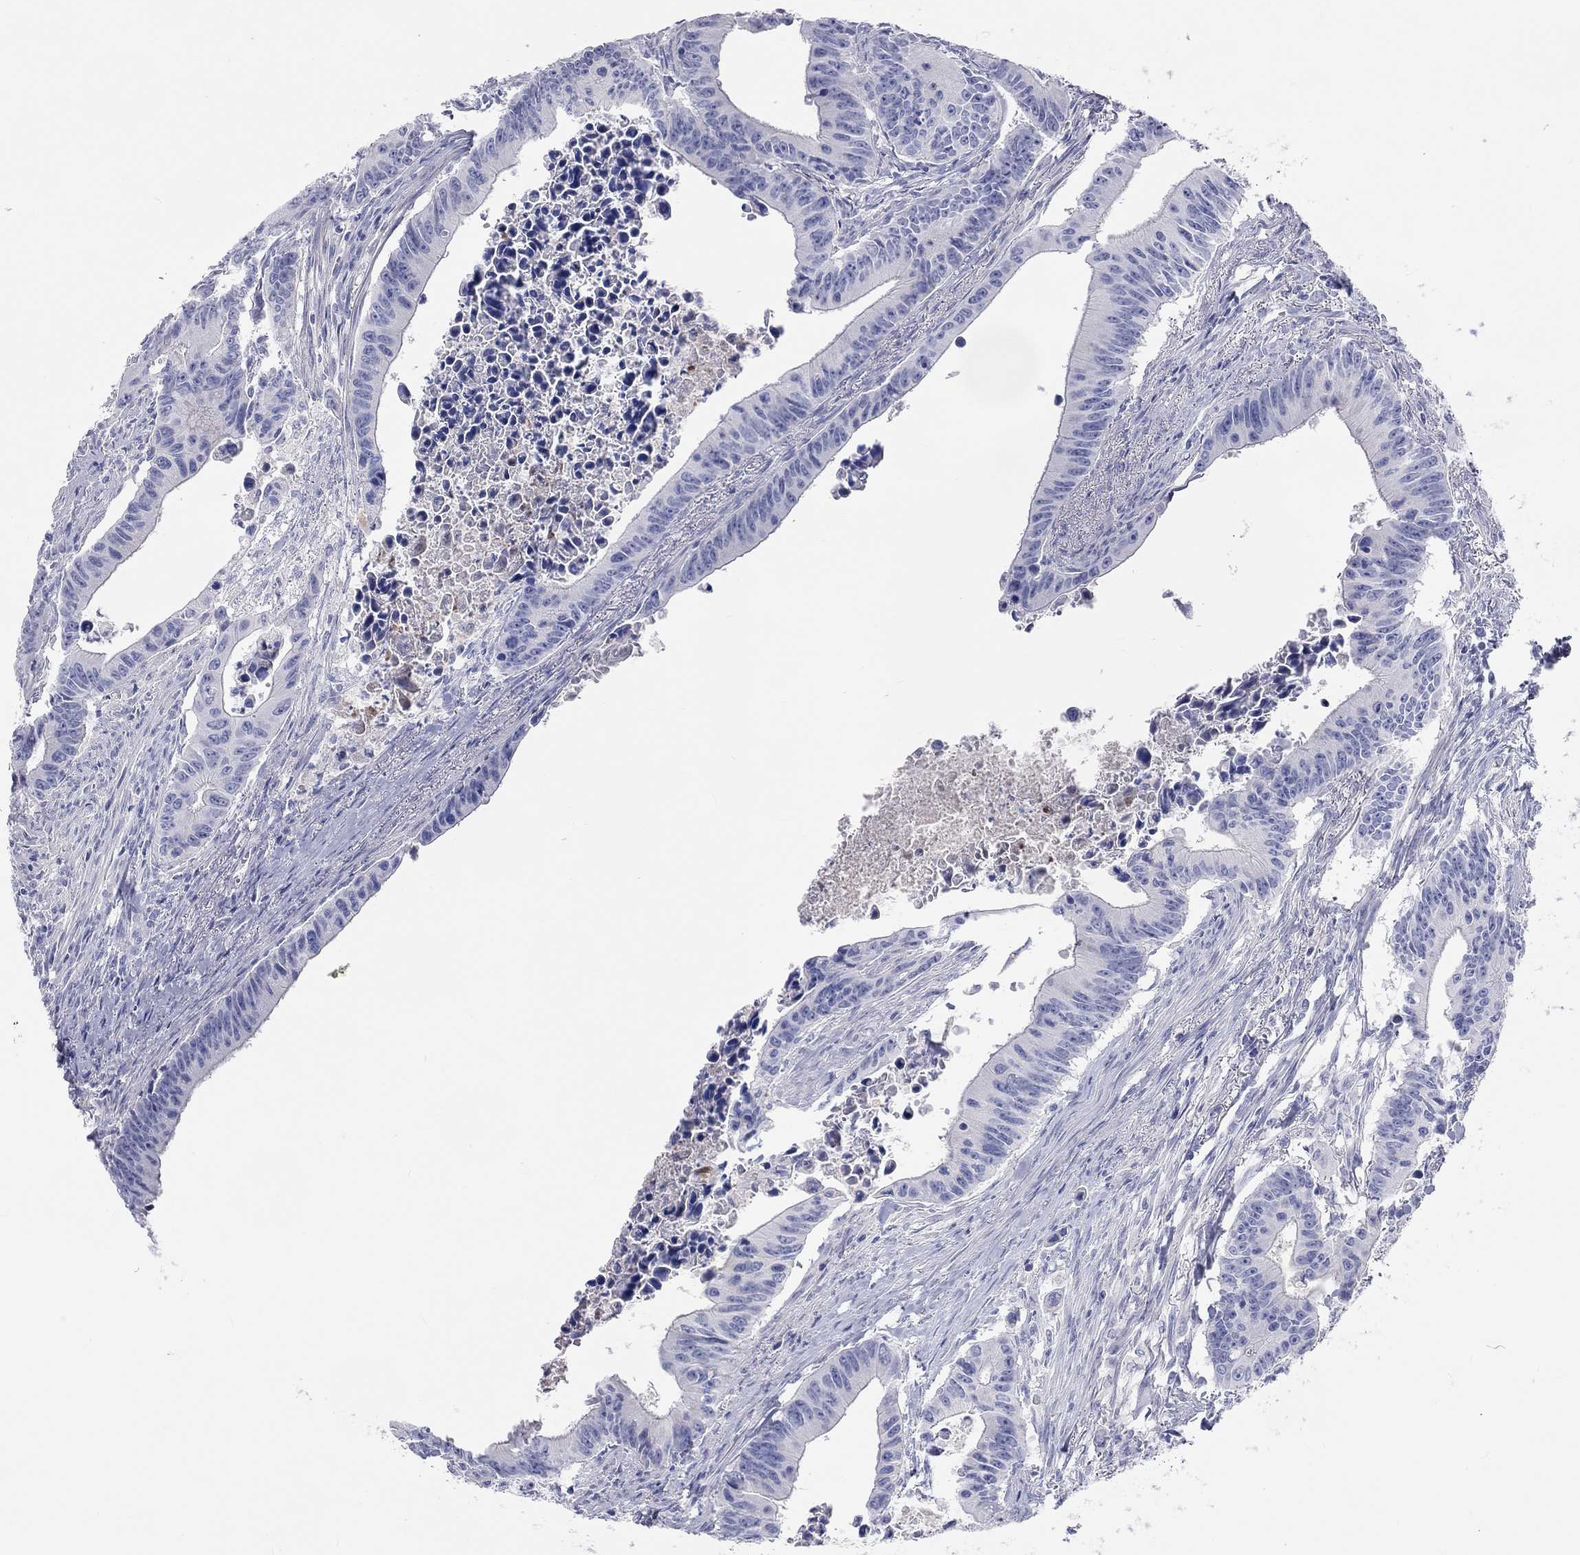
{"staining": {"intensity": "negative", "quantity": "none", "location": "none"}, "tissue": "colorectal cancer", "cell_type": "Tumor cells", "image_type": "cancer", "snomed": [{"axis": "morphology", "description": "Adenocarcinoma, NOS"}, {"axis": "topography", "description": "Colon"}], "caption": "DAB (3,3'-diaminobenzidine) immunohistochemical staining of adenocarcinoma (colorectal) reveals no significant positivity in tumor cells. (IHC, brightfield microscopy, high magnification).", "gene": "ST7L", "patient": {"sex": "female", "age": 87}}